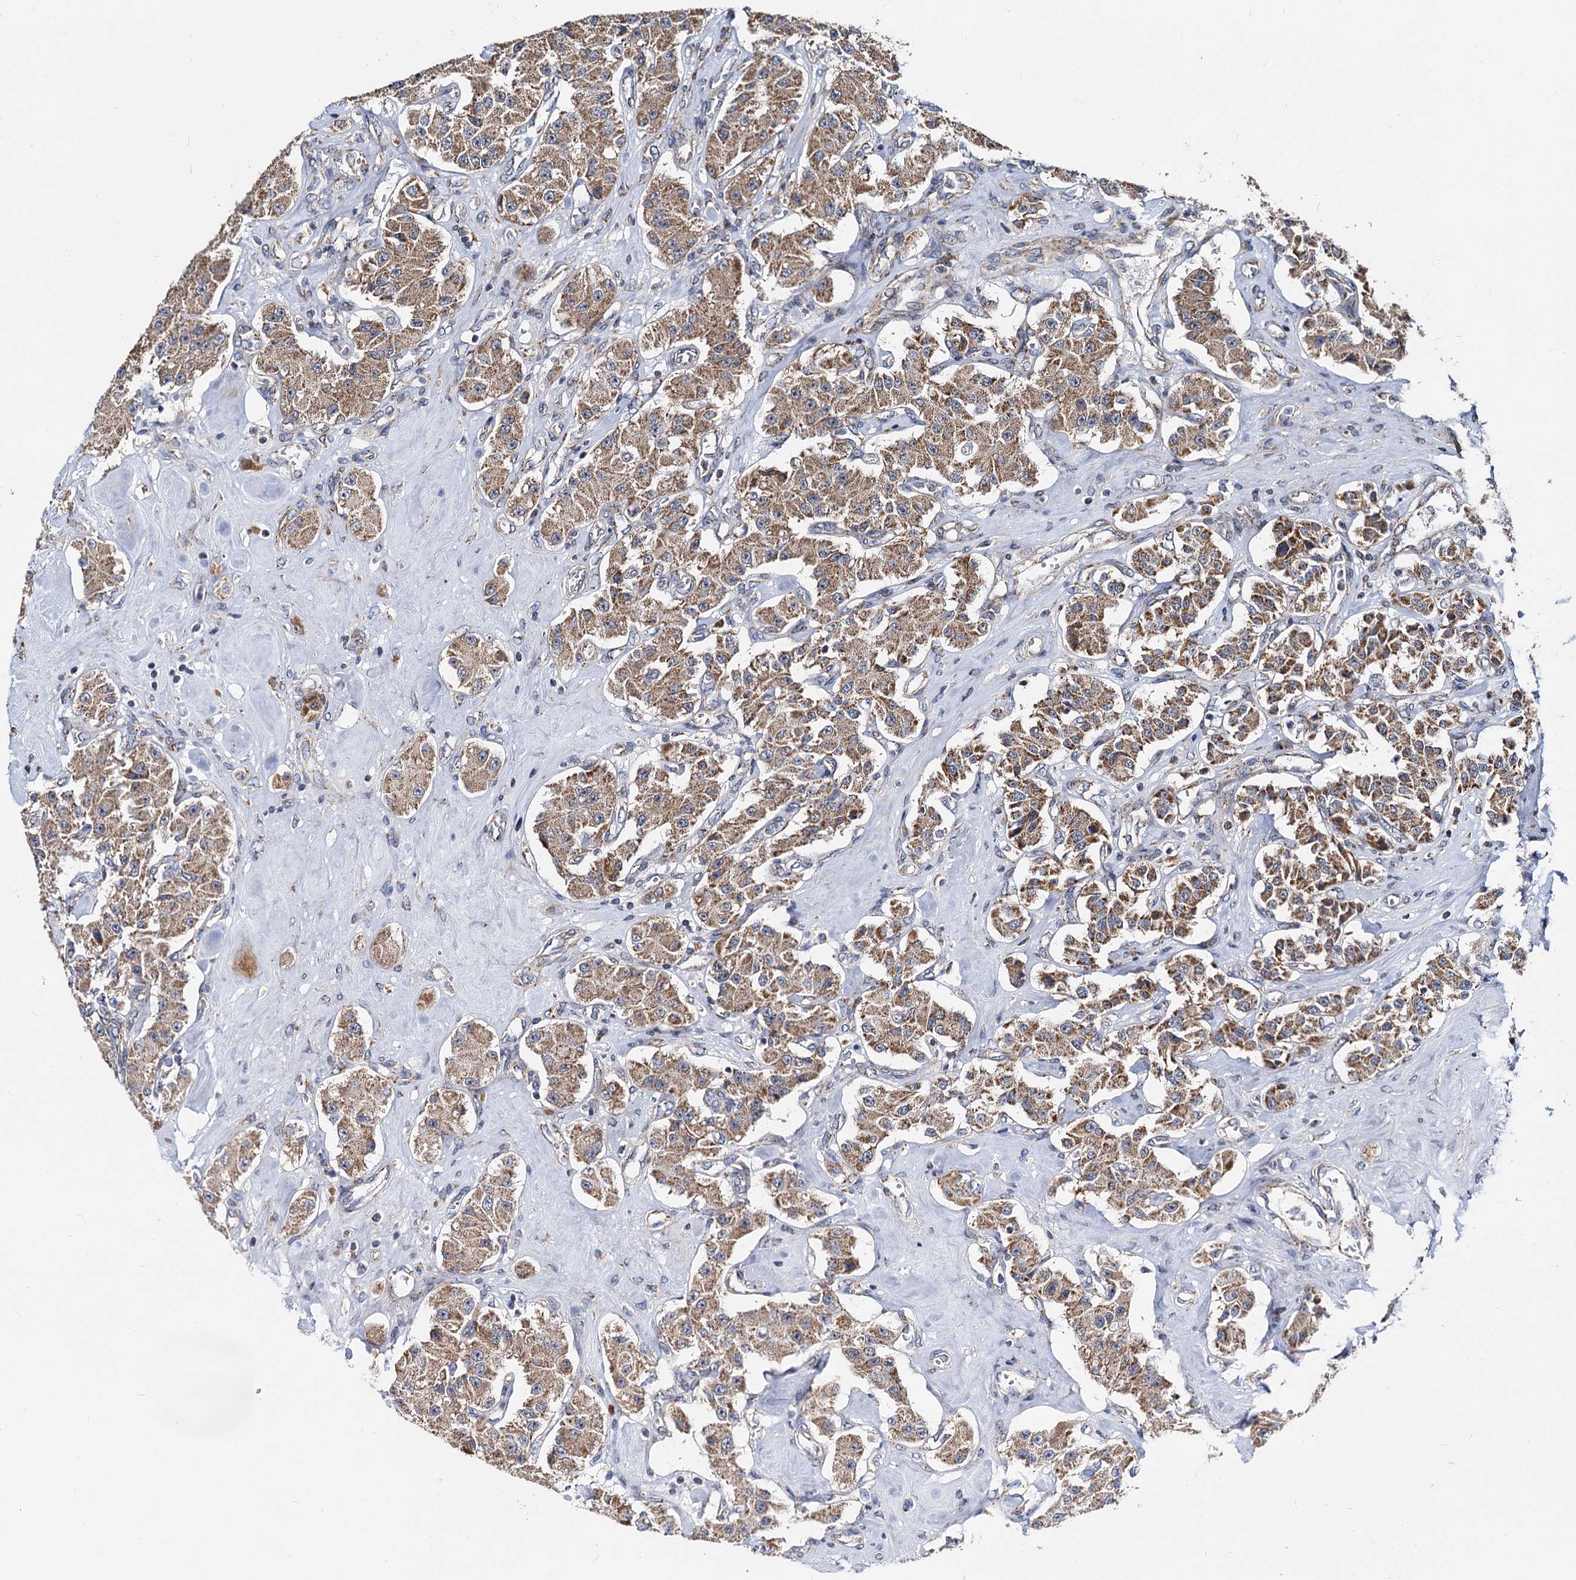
{"staining": {"intensity": "moderate", "quantity": ">75%", "location": "cytoplasmic/membranous"}, "tissue": "carcinoid", "cell_type": "Tumor cells", "image_type": "cancer", "snomed": [{"axis": "morphology", "description": "Carcinoid, malignant, NOS"}, {"axis": "topography", "description": "Pancreas"}], "caption": "Carcinoid stained with DAB immunohistochemistry (IHC) reveals medium levels of moderate cytoplasmic/membranous positivity in approximately >75% of tumor cells. The protein of interest is stained brown, and the nuclei are stained in blue (DAB IHC with brightfield microscopy, high magnification).", "gene": "SPRYD3", "patient": {"sex": "male", "age": 41}}